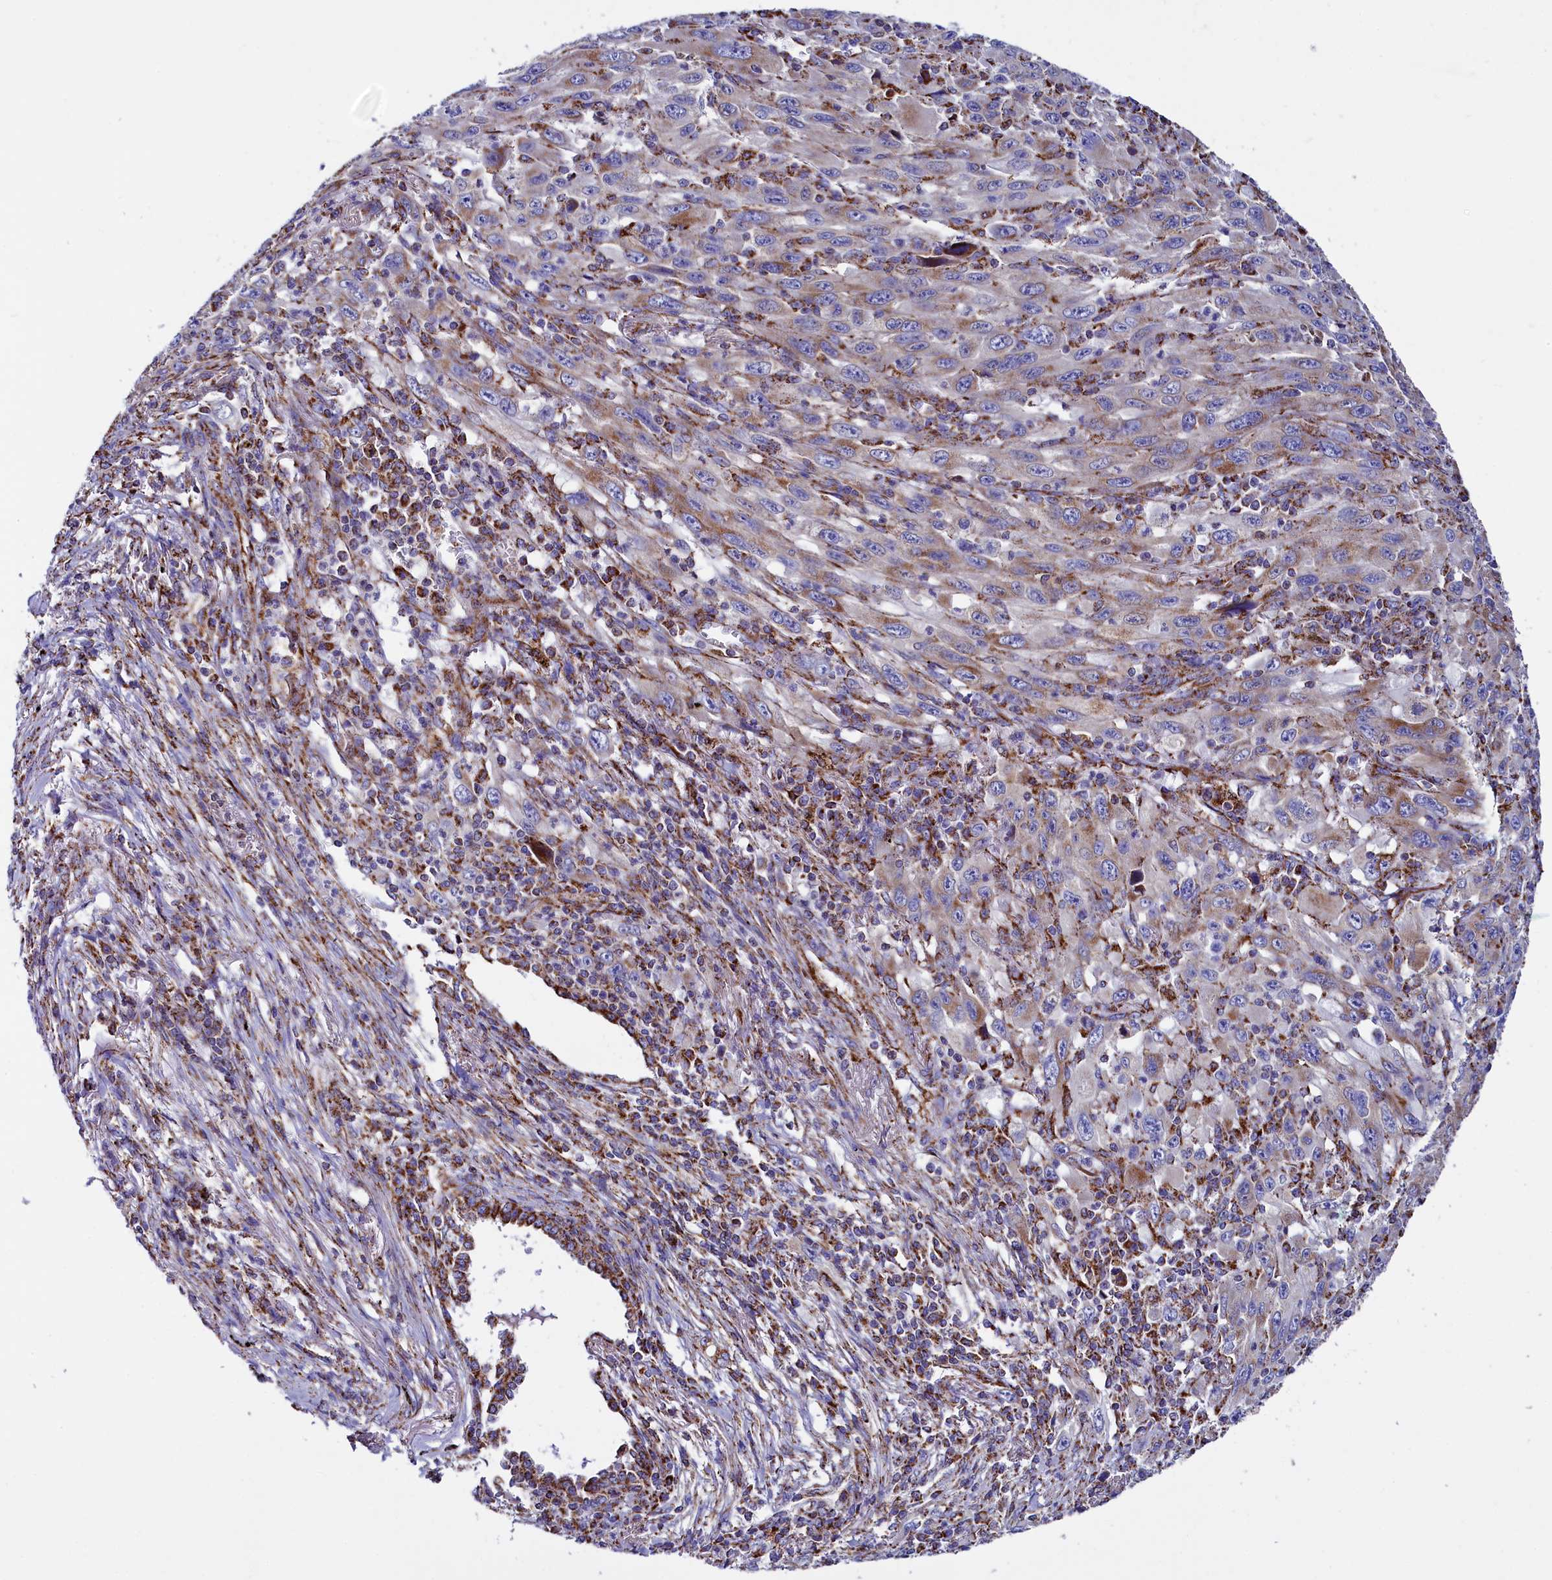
{"staining": {"intensity": "weak", "quantity": ">75%", "location": "cytoplasmic/membranous"}, "tissue": "melanoma", "cell_type": "Tumor cells", "image_type": "cancer", "snomed": [{"axis": "morphology", "description": "Malignant melanoma, Metastatic site"}, {"axis": "topography", "description": "Skin"}], "caption": "Immunohistochemistry (IHC) (DAB) staining of malignant melanoma (metastatic site) displays weak cytoplasmic/membranous protein expression in about >75% of tumor cells.", "gene": "SLC39A3", "patient": {"sex": "female", "age": 56}}